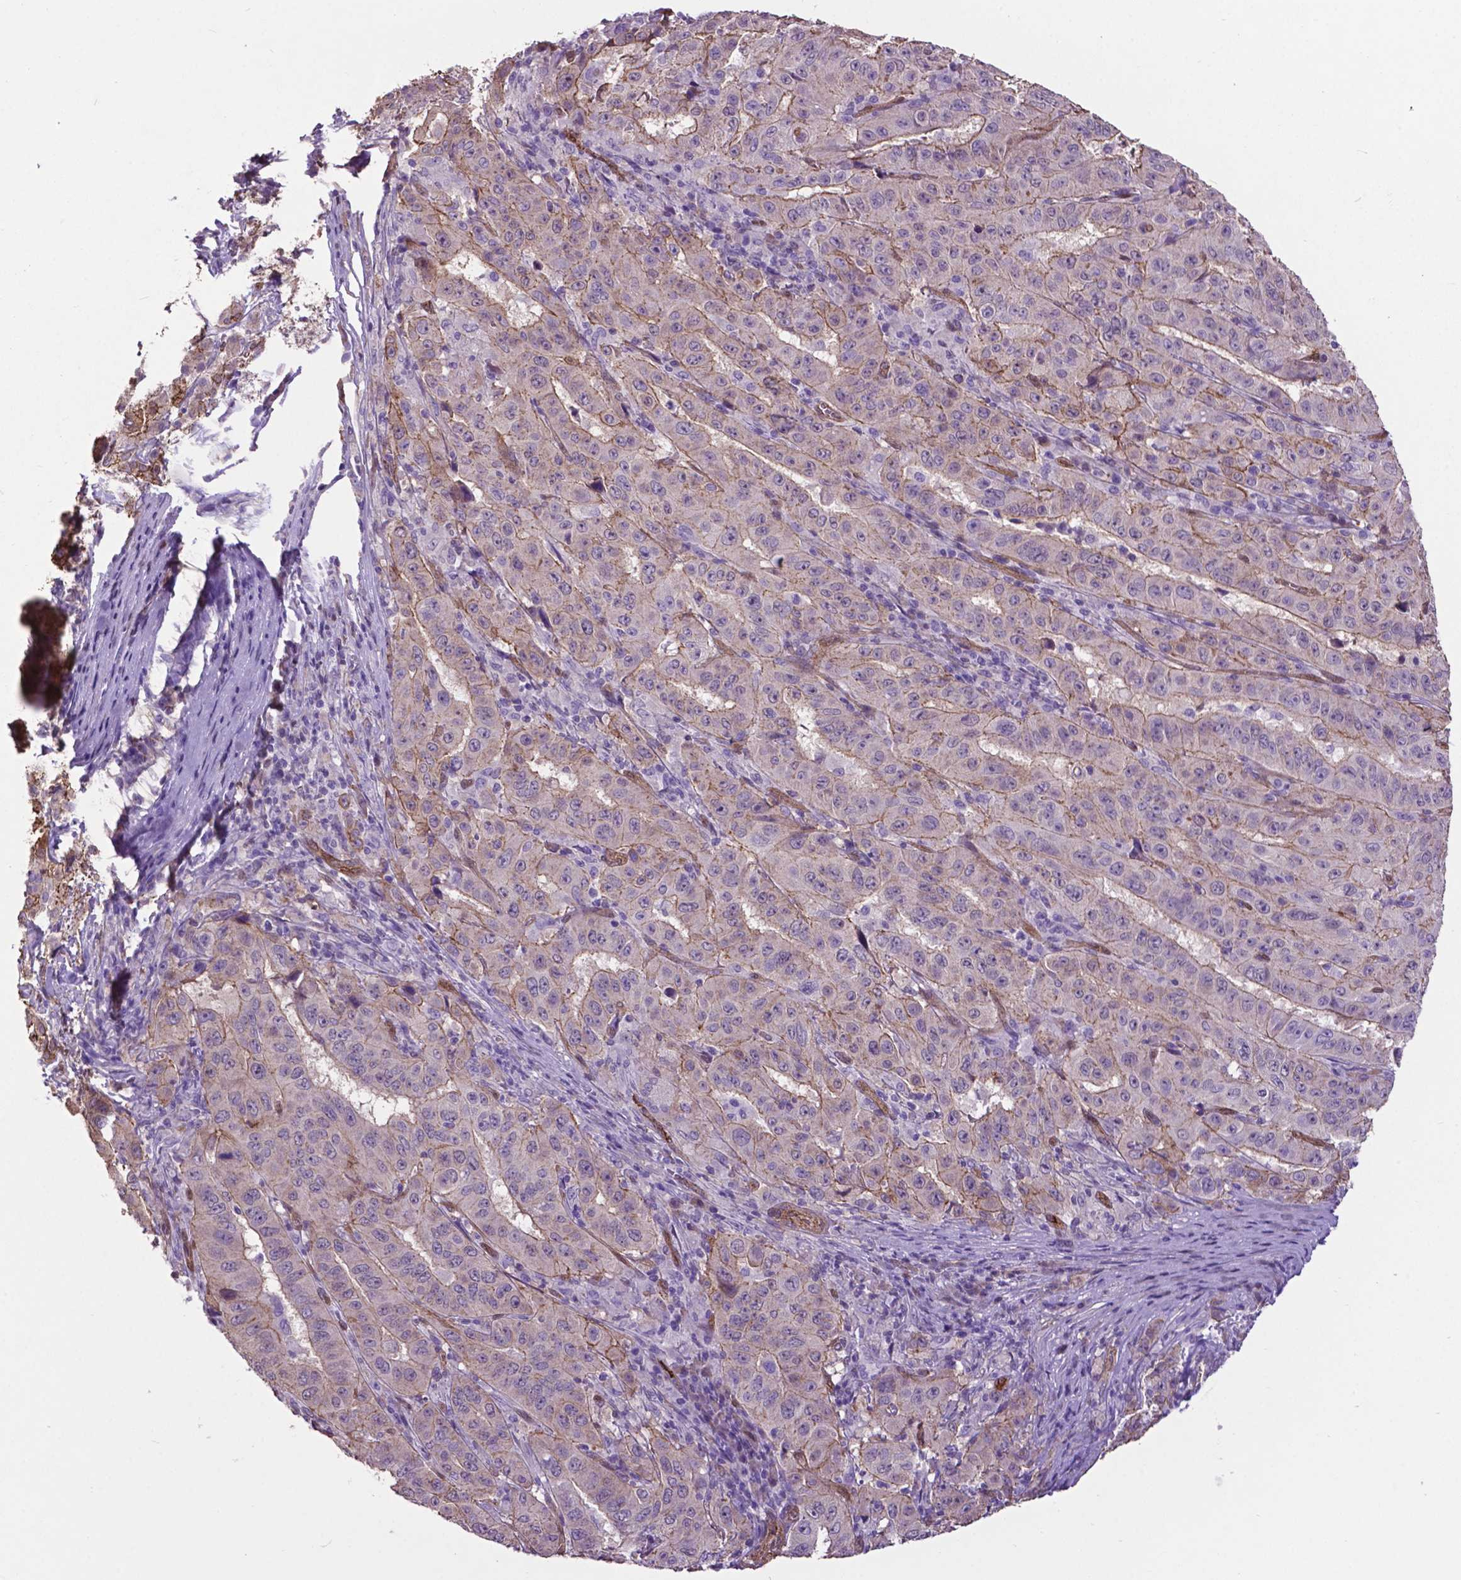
{"staining": {"intensity": "weak", "quantity": "25%-75%", "location": "cytoplasmic/membranous"}, "tissue": "pancreatic cancer", "cell_type": "Tumor cells", "image_type": "cancer", "snomed": [{"axis": "morphology", "description": "Adenocarcinoma, NOS"}, {"axis": "topography", "description": "Pancreas"}], "caption": "Protein staining of adenocarcinoma (pancreatic) tissue exhibits weak cytoplasmic/membranous expression in about 25%-75% of tumor cells.", "gene": "PDLIM1", "patient": {"sex": "male", "age": 63}}